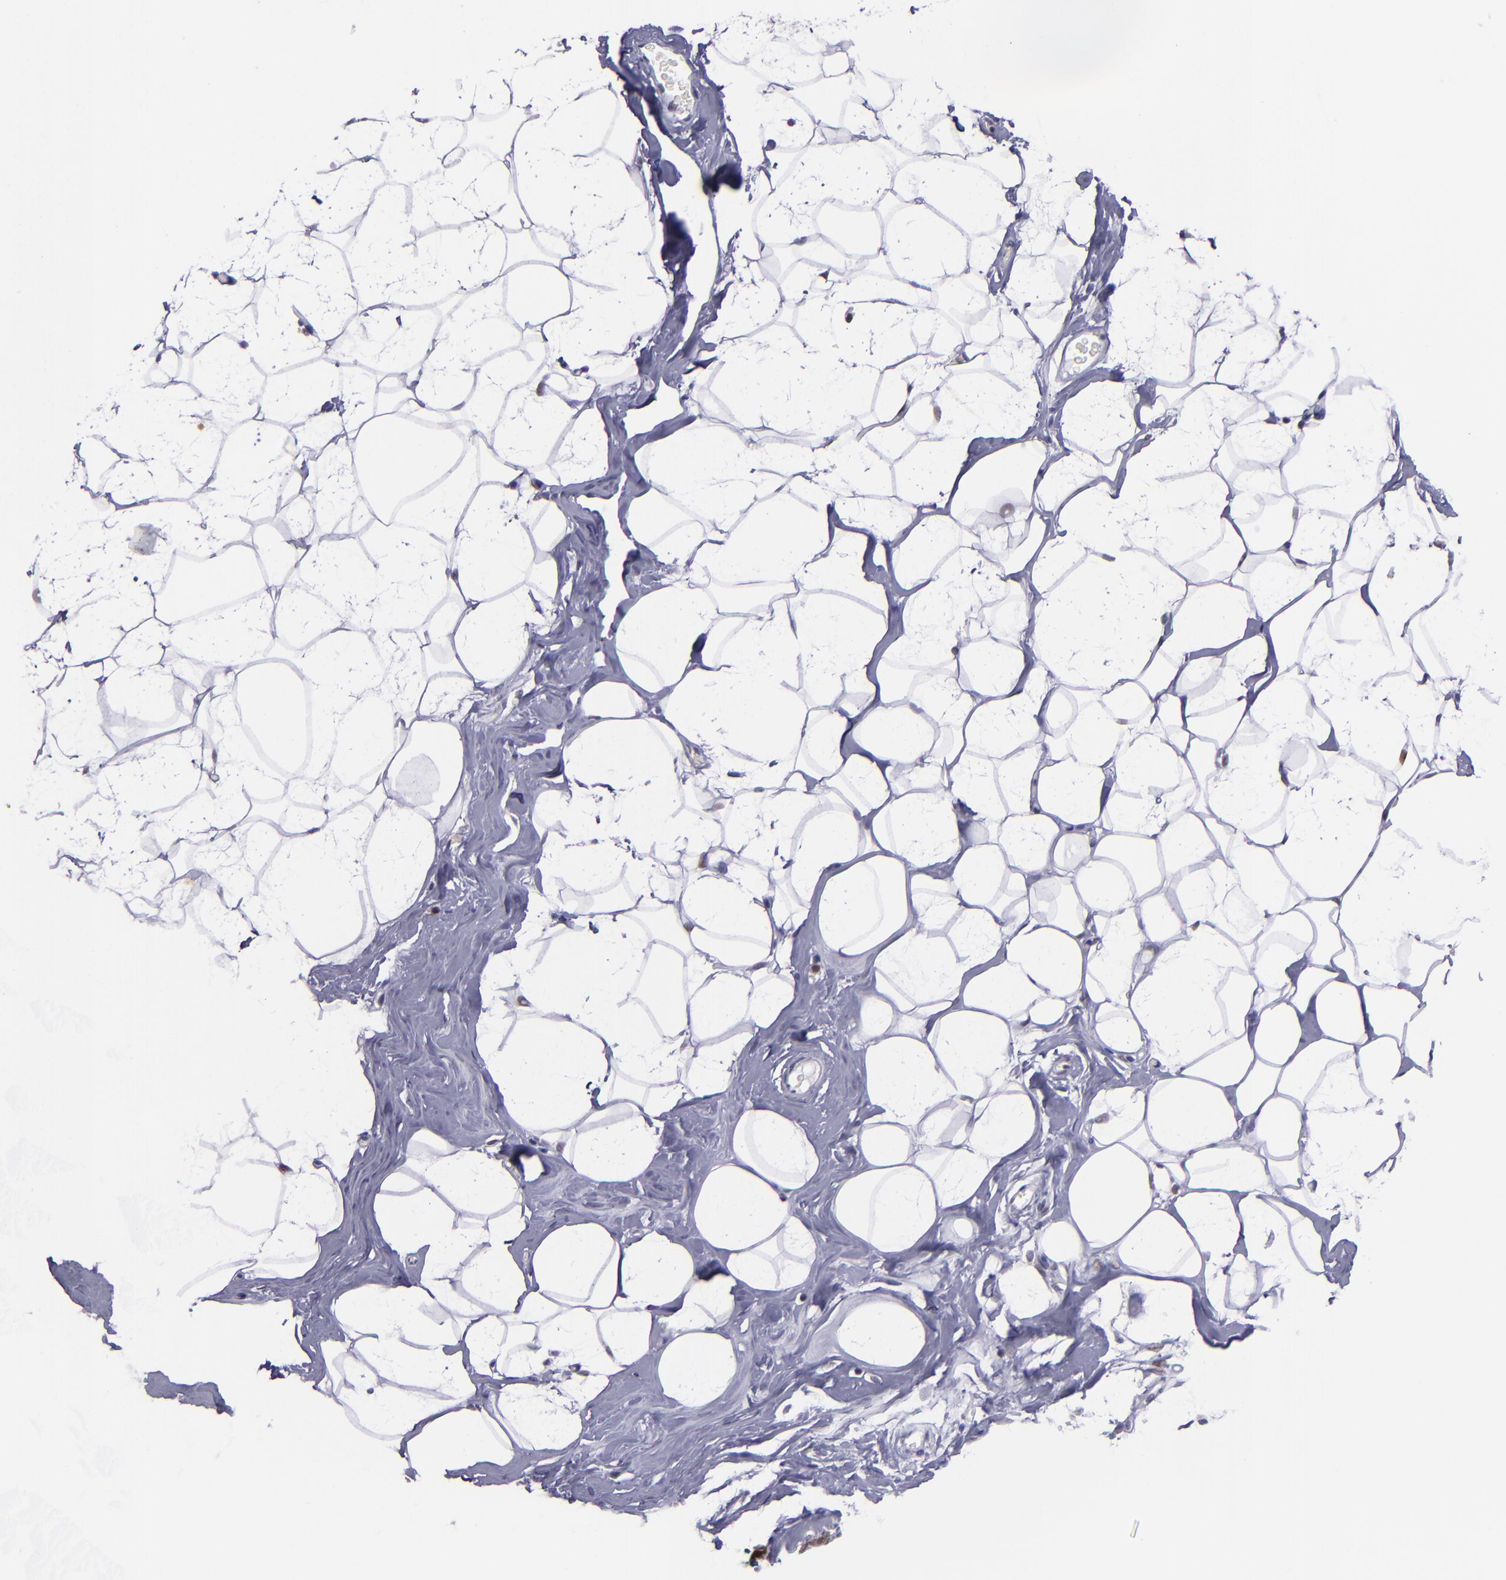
{"staining": {"intensity": "negative", "quantity": "none", "location": "none"}, "tissue": "breast", "cell_type": "Adipocytes", "image_type": "normal", "snomed": [{"axis": "morphology", "description": "Normal tissue, NOS"}, {"axis": "morphology", "description": "Fibrosis, NOS"}, {"axis": "topography", "description": "Breast"}], "caption": "Immunohistochemistry (IHC) of normal breast demonstrates no expression in adipocytes. The staining was performed using DAB (3,3'-diaminobenzidine) to visualize the protein expression in brown, while the nuclei were stained in blue with hematoxylin (Magnification: 20x).", "gene": "BAG1", "patient": {"sex": "female", "age": 39}}